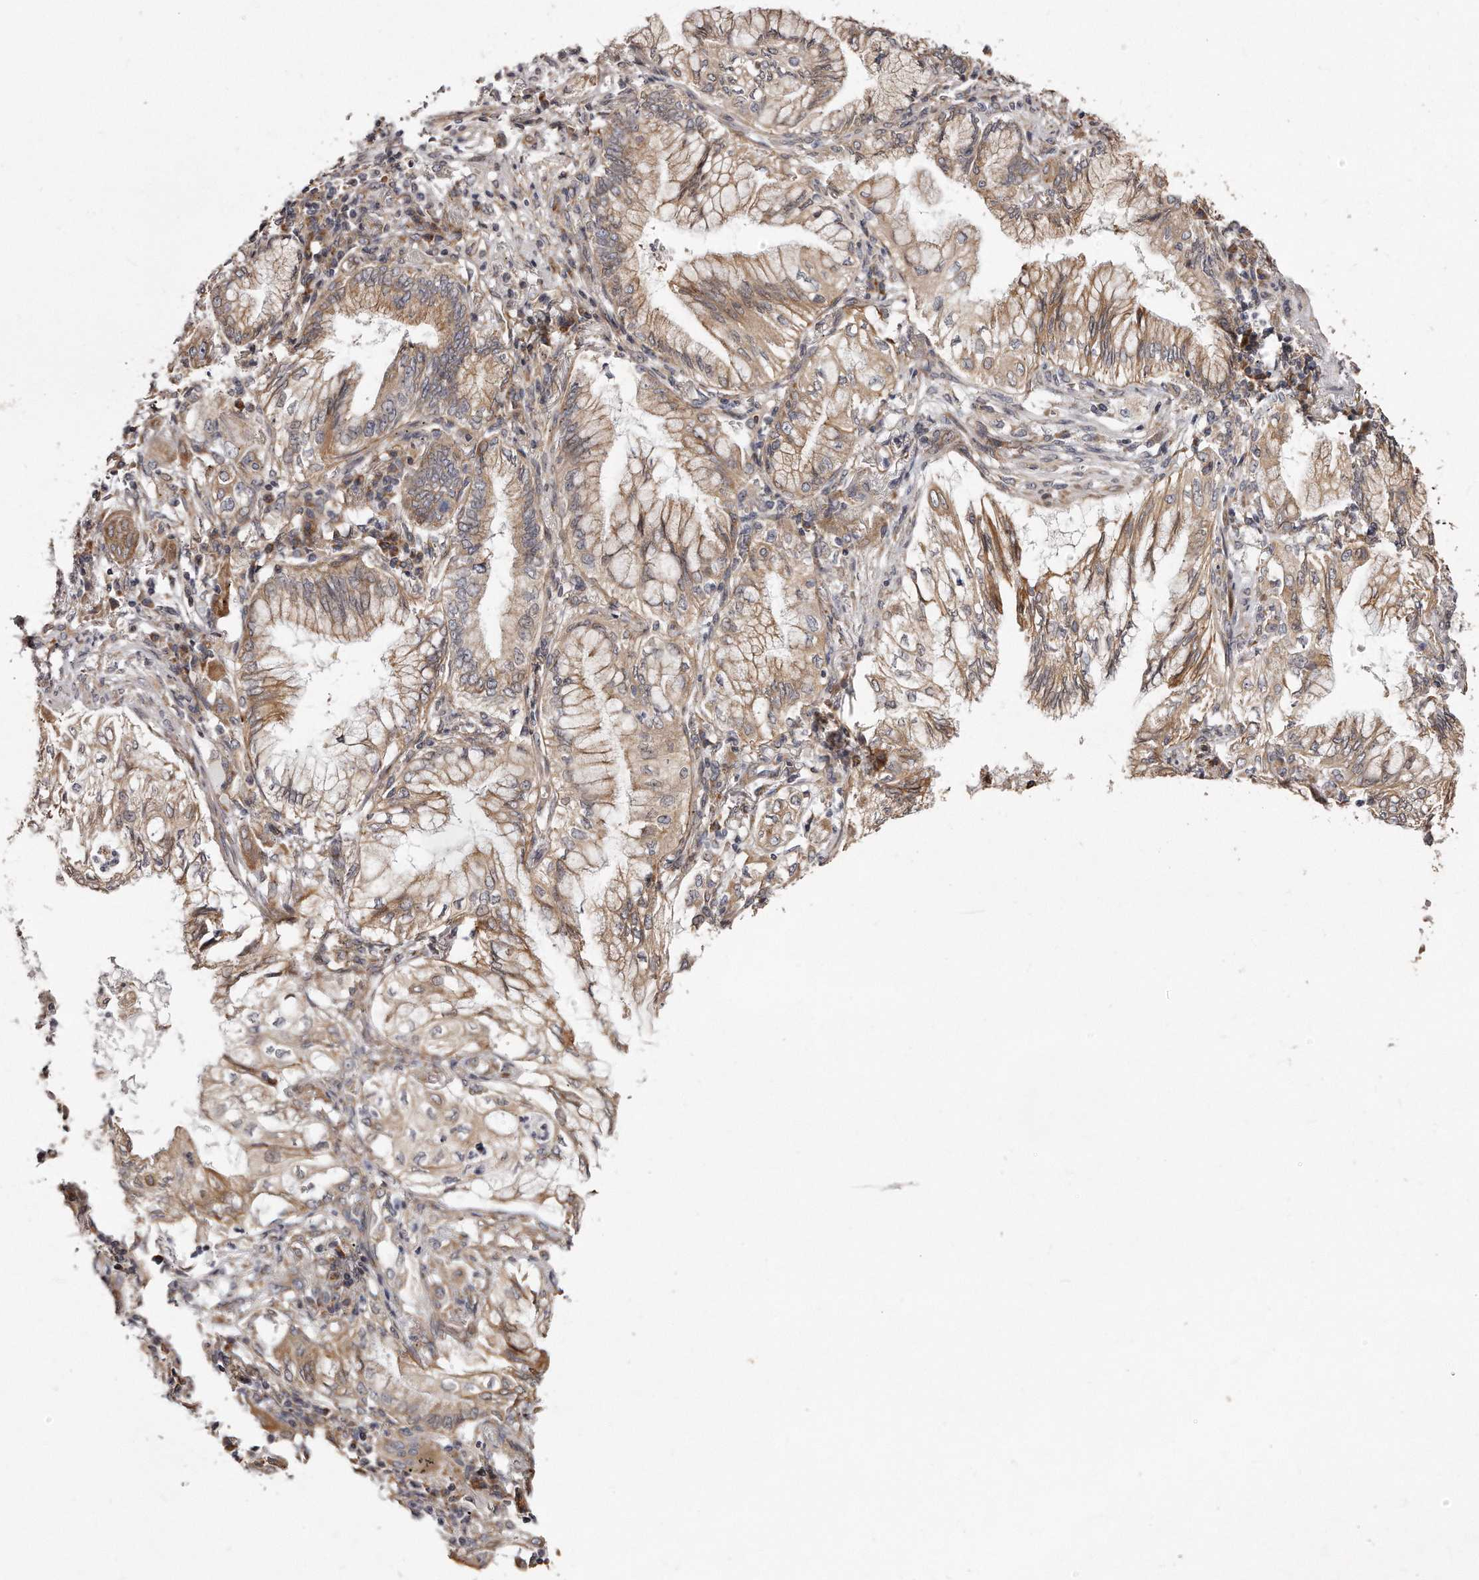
{"staining": {"intensity": "moderate", "quantity": ">75%", "location": "cytoplasmic/membranous"}, "tissue": "lung cancer", "cell_type": "Tumor cells", "image_type": "cancer", "snomed": [{"axis": "morphology", "description": "Adenocarcinoma, NOS"}, {"axis": "topography", "description": "Lung"}], "caption": "Protein staining of lung cancer (adenocarcinoma) tissue demonstrates moderate cytoplasmic/membranous positivity in about >75% of tumor cells.", "gene": "TRAPPC14", "patient": {"sex": "female", "age": 70}}